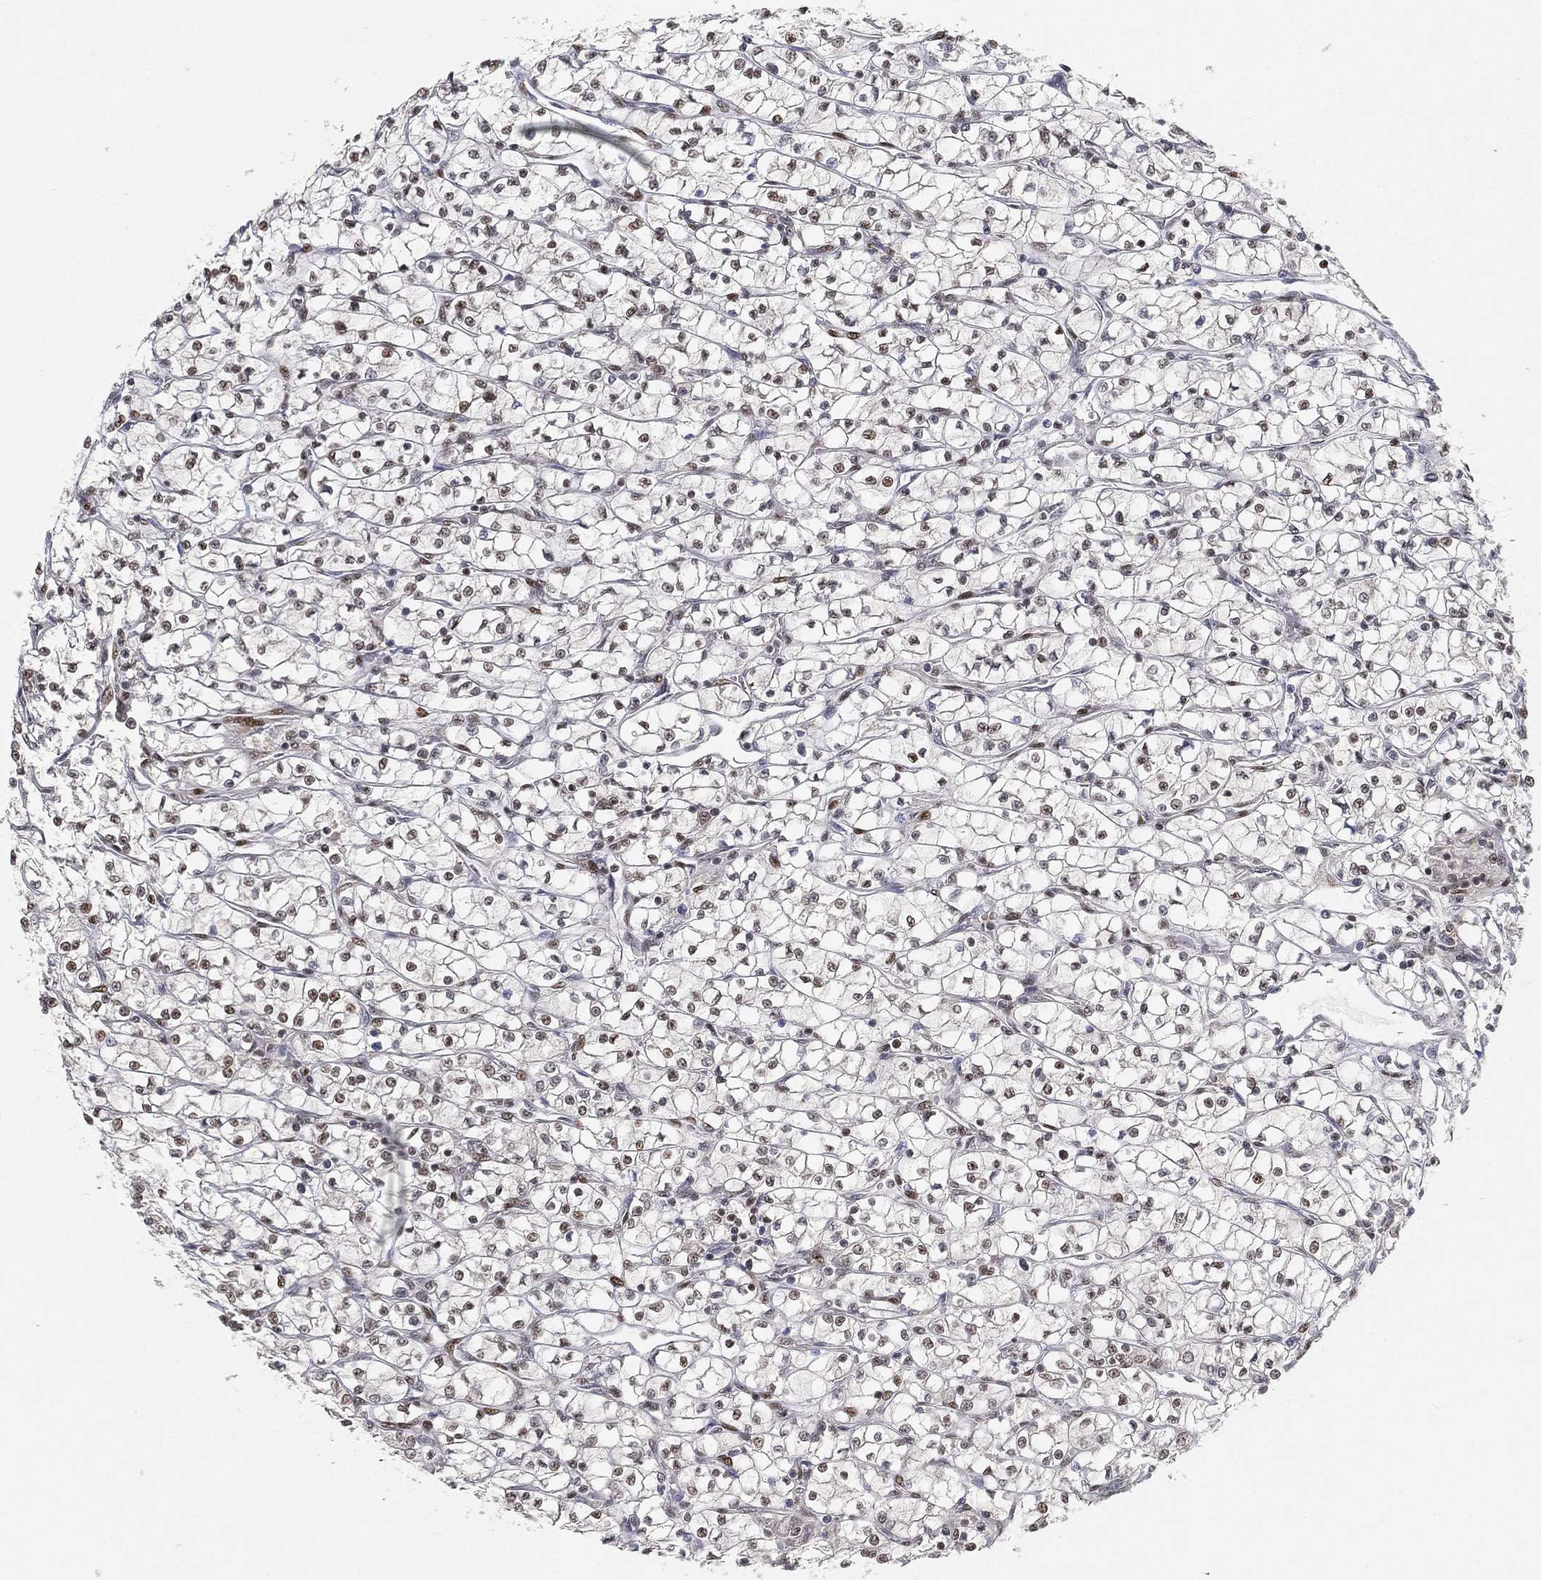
{"staining": {"intensity": "strong", "quantity": "<25%", "location": "nuclear"}, "tissue": "renal cancer", "cell_type": "Tumor cells", "image_type": "cancer", "snomed": [{"axis": "morphology", "description": "Adenocarcinoma, NOS"}, {"axis": "topography", "description": "Kidney"}], "caption": "The histopathology image displays a brown stain indicating the presence of a protein in the nuclear of tumor cells in adenocarcinoma (renal).", "gene": "CRTC3", "patient": {"sex": "female", "age": 64}}